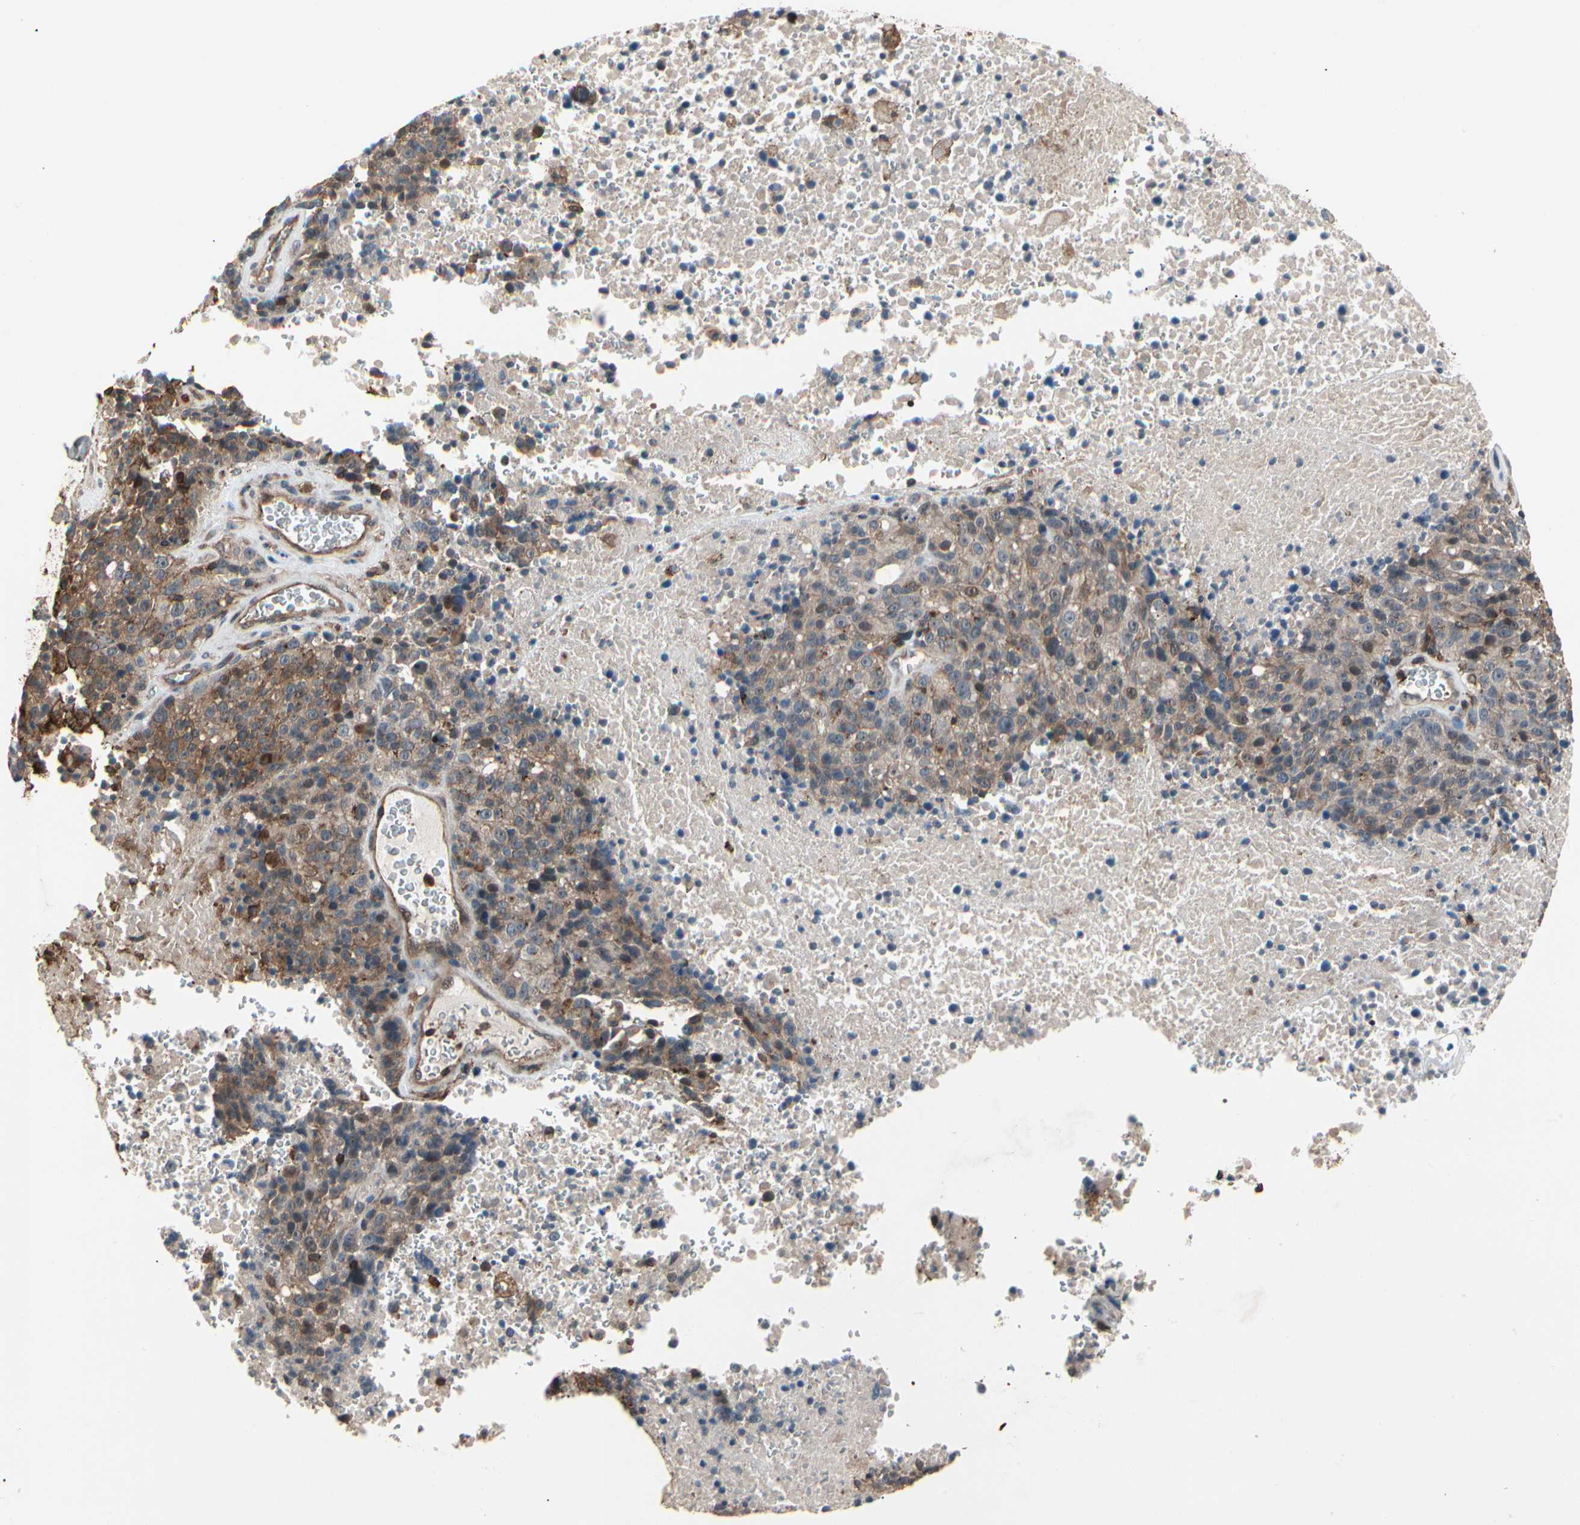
{"staining": {"intensity": "weak", "quantity": ">75%", "location": "cytoplasmic/membranous"}, "tissue": "melanoma", "cell_type": "Tumor cells", "image_type": "cancer", "snomed": [{"axis": "morphology", "description": "Malignant melanoma, Metastatic site"}, {"axis": "topography", "description": "Cerebral cortex"}], "caption": "Malignant melanoma (metastatic site) stained with a brown dye reveals weak cytoplasmic/membranous positive positivity in about >75% of tumor cells.", "gene": "MAPK13", "patient": {"sex": "female", "age": 52}}